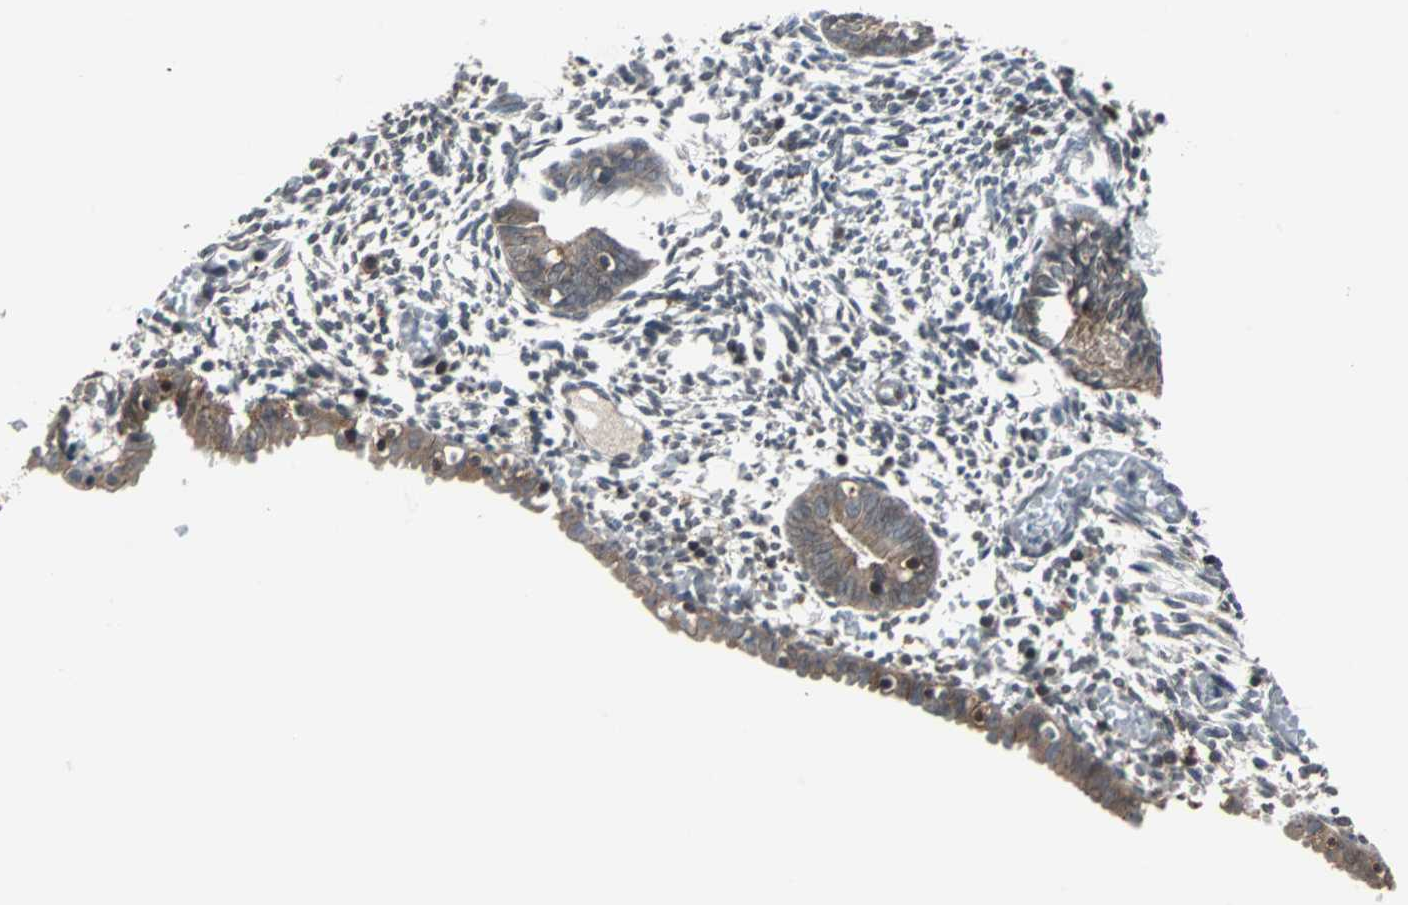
{"staining": {"intensity": "weak", "quantity": "<25%", "location": "cytoplasmic/membranous"}, "tissue": "endometrium", "cell_type": "Cells in endometrial stroma", "image_type": "normal", "snomed": [{"axis": "morphology", "description": "Normal tissue, NOS"}, {"axis": "morphology", "description": "Atrophy, NOS"}, {"axis": "topography", "description": "Uterus"}, {"axis": "topography", "description": "Endometrium"}], "caption": "Endometrium was stained to show a protein in brown. There is no significant positivity in cells in endometrial stroma. (Brightfield microscopy of DAB IHC at high magnification).", "gene": "LSR", "patient": {"sex": "female", "age": 68}}